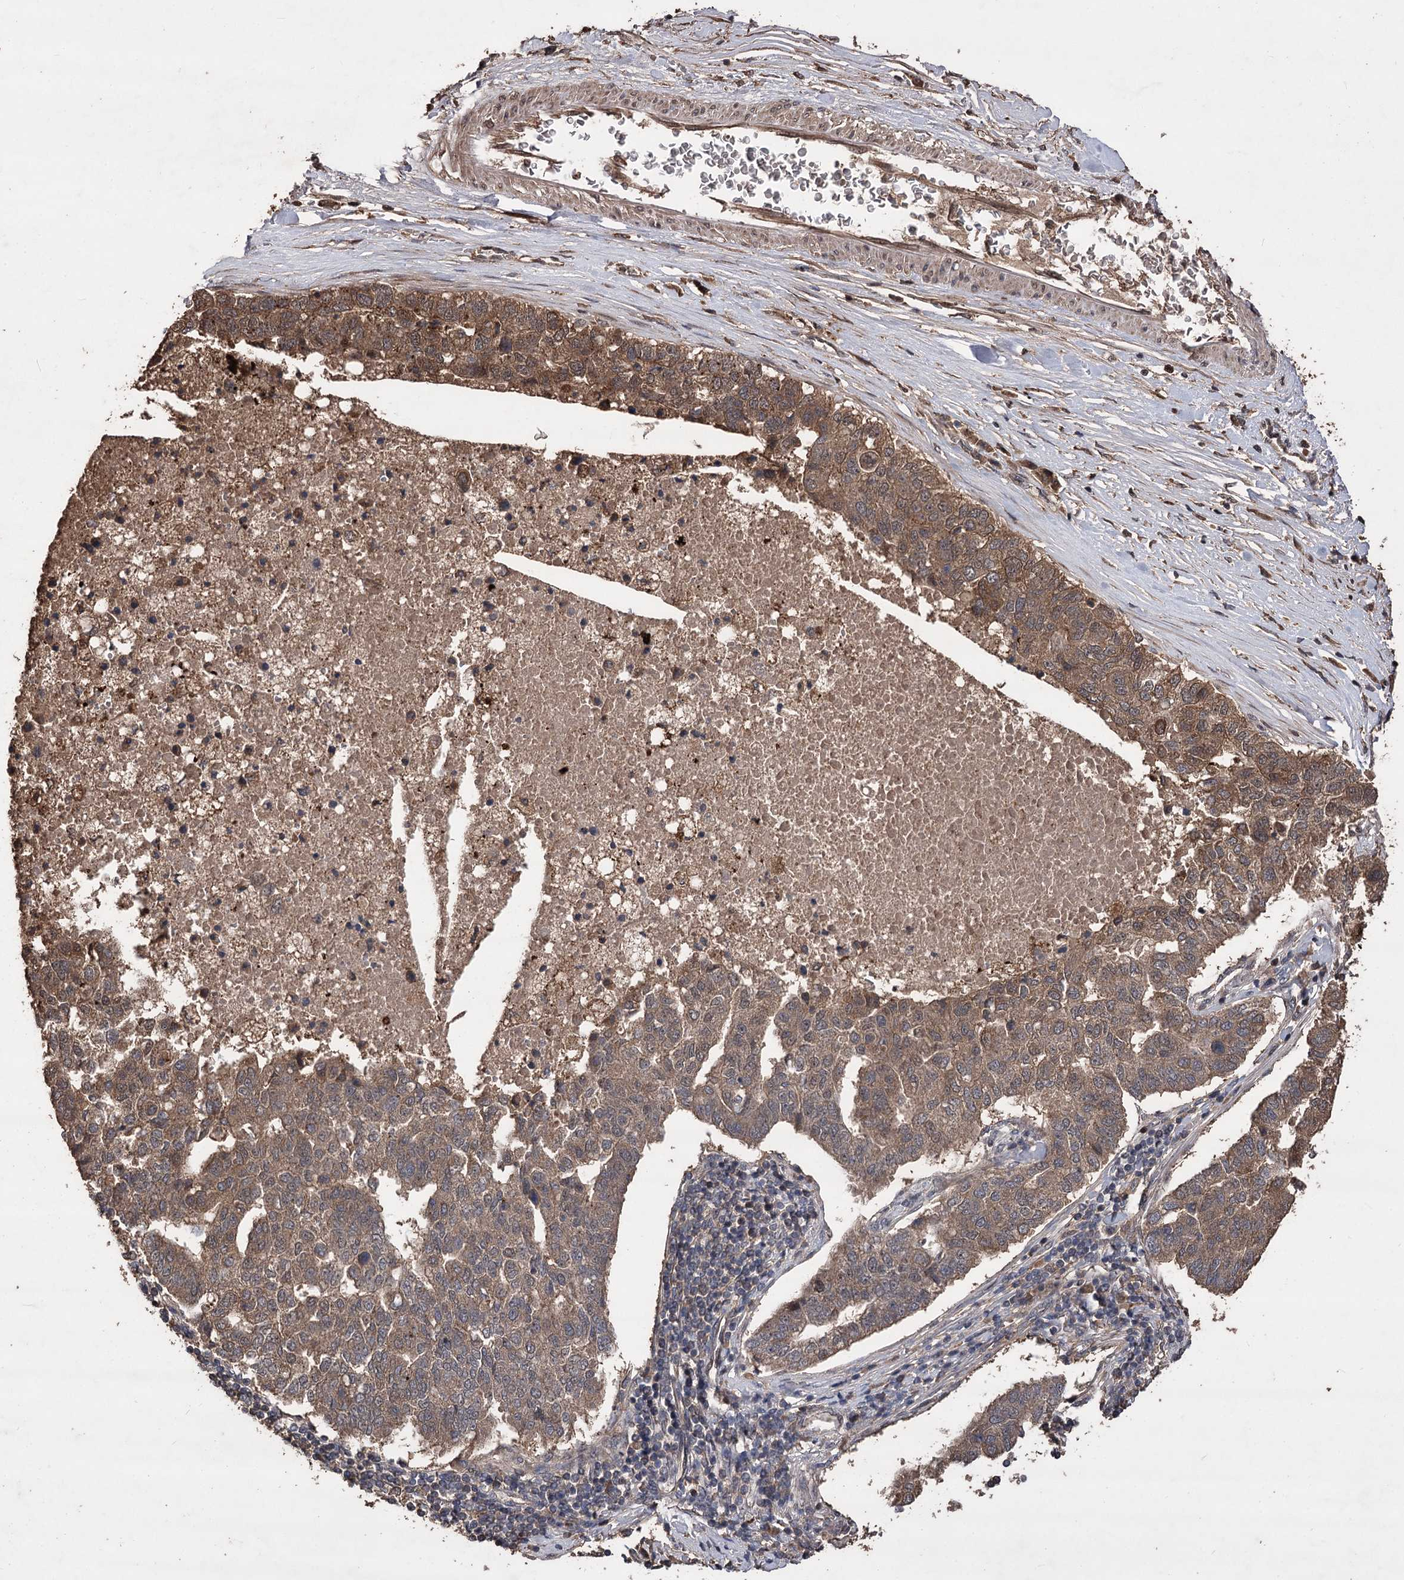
{"staining": {"intensity": "moderate", "quantity": ">75%", "location": "cytoplasmic/membranous"}, "tissue": "pancreatic cancer", "cell_type": "Tumor cells", "image_type": "cancer", "snomed": [{"axis": "morphology", "description": "Adenocarcinoma, NOS"}, {"axis": "topography", "description": "Pancreas"}], "caption": "Moderate cytoplasmic/membranous expression for a protein is present in about >75% of tumor cells of pancreatic adenocarcinoma using immunohistochemistry (IHC).", "gene": "RASSF3", "patient": {"sex": "female", "age": 61}}